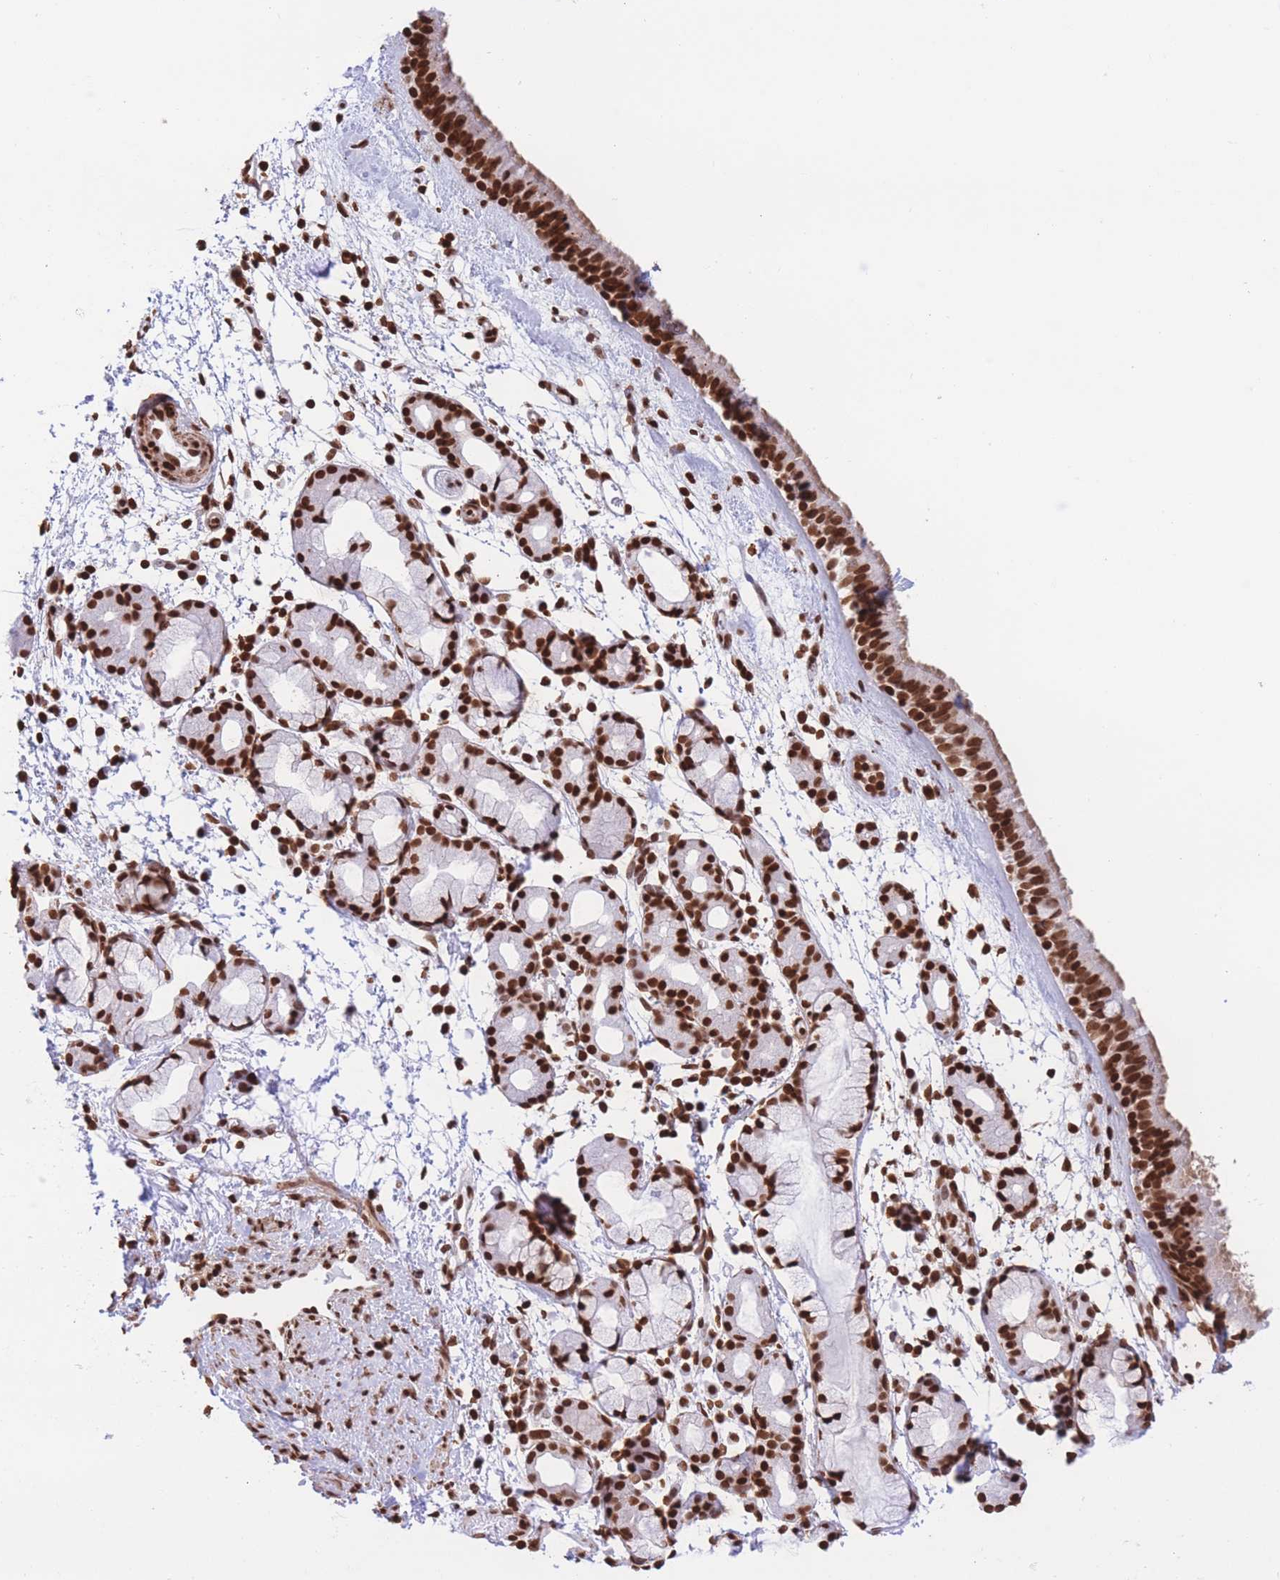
{"staining": {"intensity": "strong", "quantity": ">75%", "location": "cytoplasmic/membranous,nuclear"}, "tissue": "nasopharynx", "cell_type": "Respiratory epithelial cells", "image_type": "normal", "snomed": [{"axis": "morphology", "description": "Normal tissue, NOS"}, {"axis": "topography", "description": "Nasopharynx"}], "caption": "Immunohistochemical staining of normal human nasopharynx displays high levels of strong cytoplasmic/membranous,nuclear expression in about >75% of respiratory epithelial cells.", "gene": "H2BC10", "patient": {"sex": "female", "age": 81}}